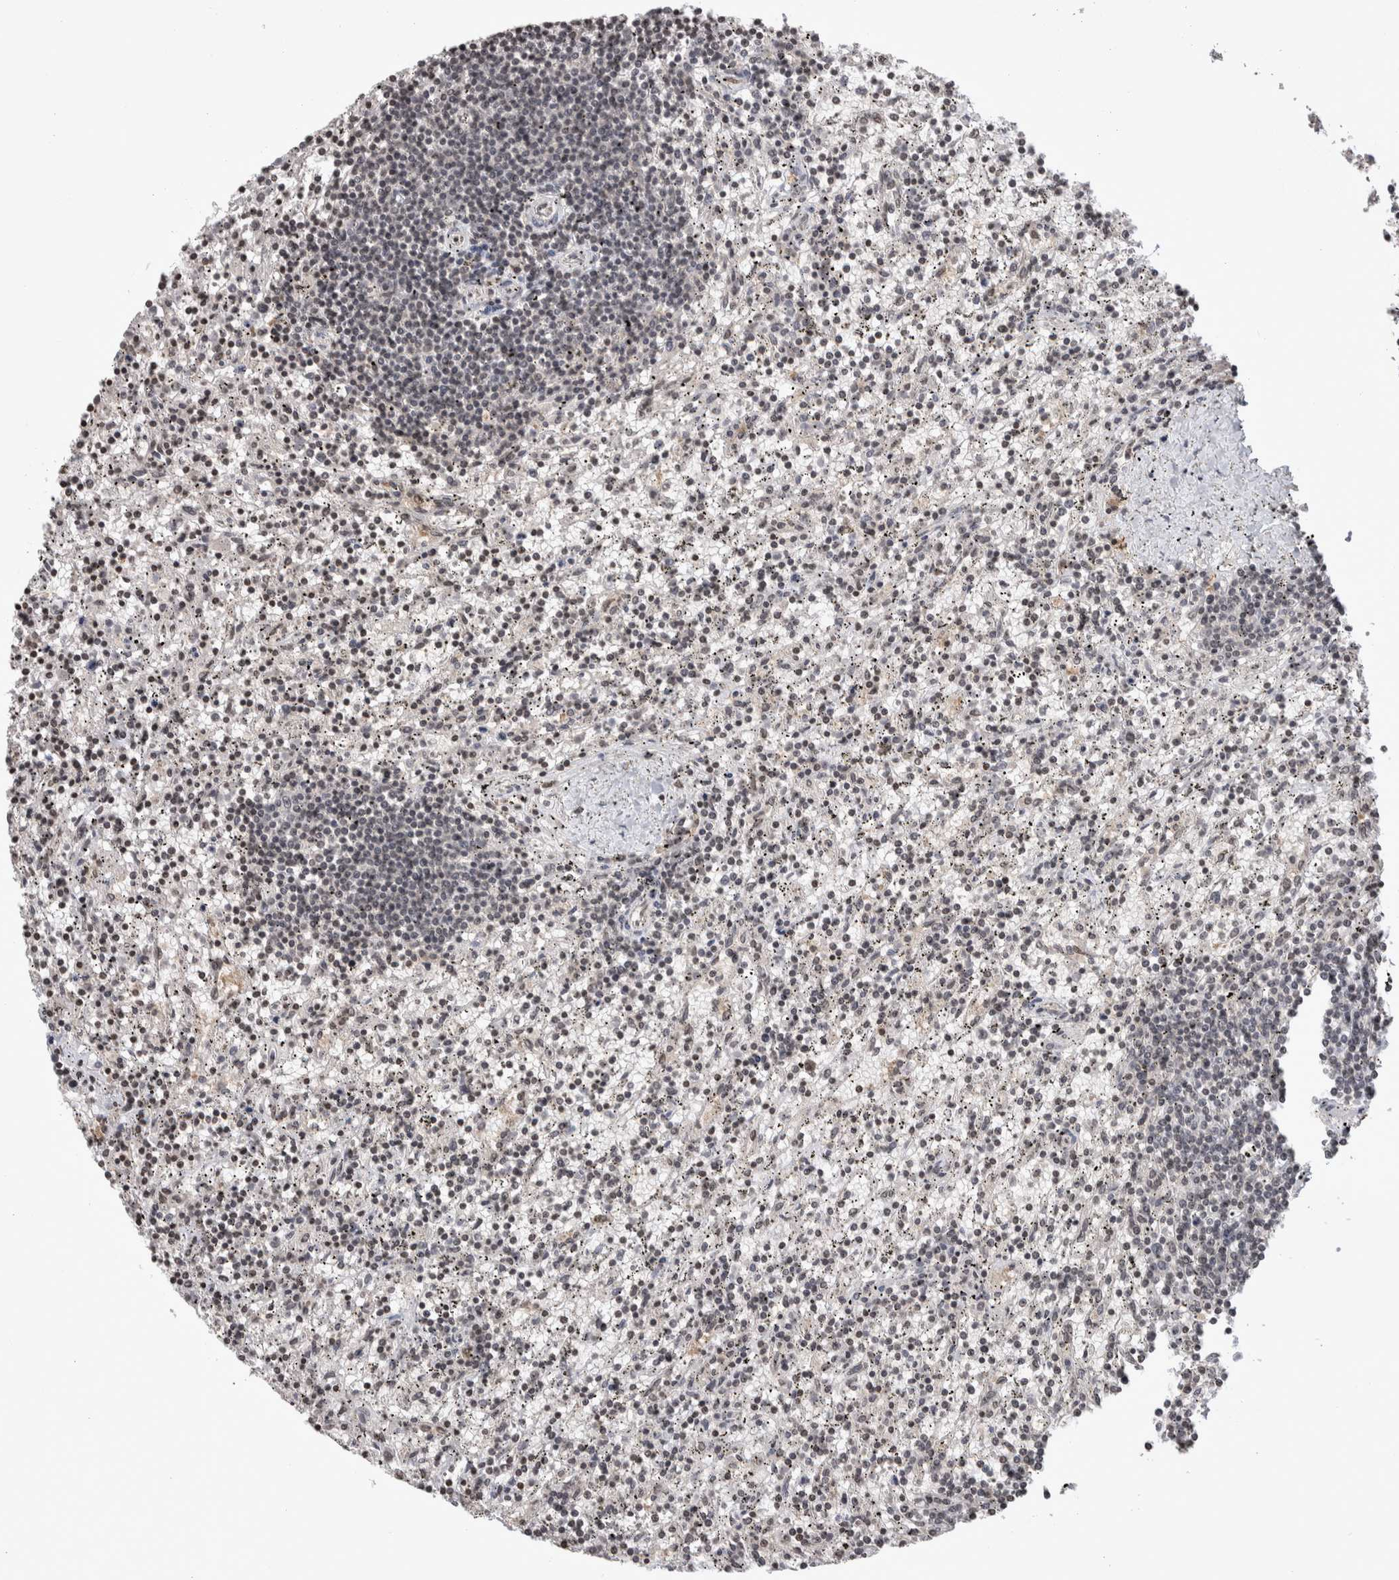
{"staining": {"intensity": "weak", "quantity": "<25%", "location": "nuclear"}, "tissue": "lymphoma", "cell_type": "Tumor cells", "image_type": "cancer", "snomed": [{"axis": "morphology", "description": "Malignant lymphoma, non-Hodgkin's type, Low grade"}, {"axis": "topography", "description": "Spleen"}], "caption": "Protein analysis of lymphoma shows no significant positivity in tumor cells.", "gene": "ZSCAN21", "patient": {"sex": "male", "age": 76}}